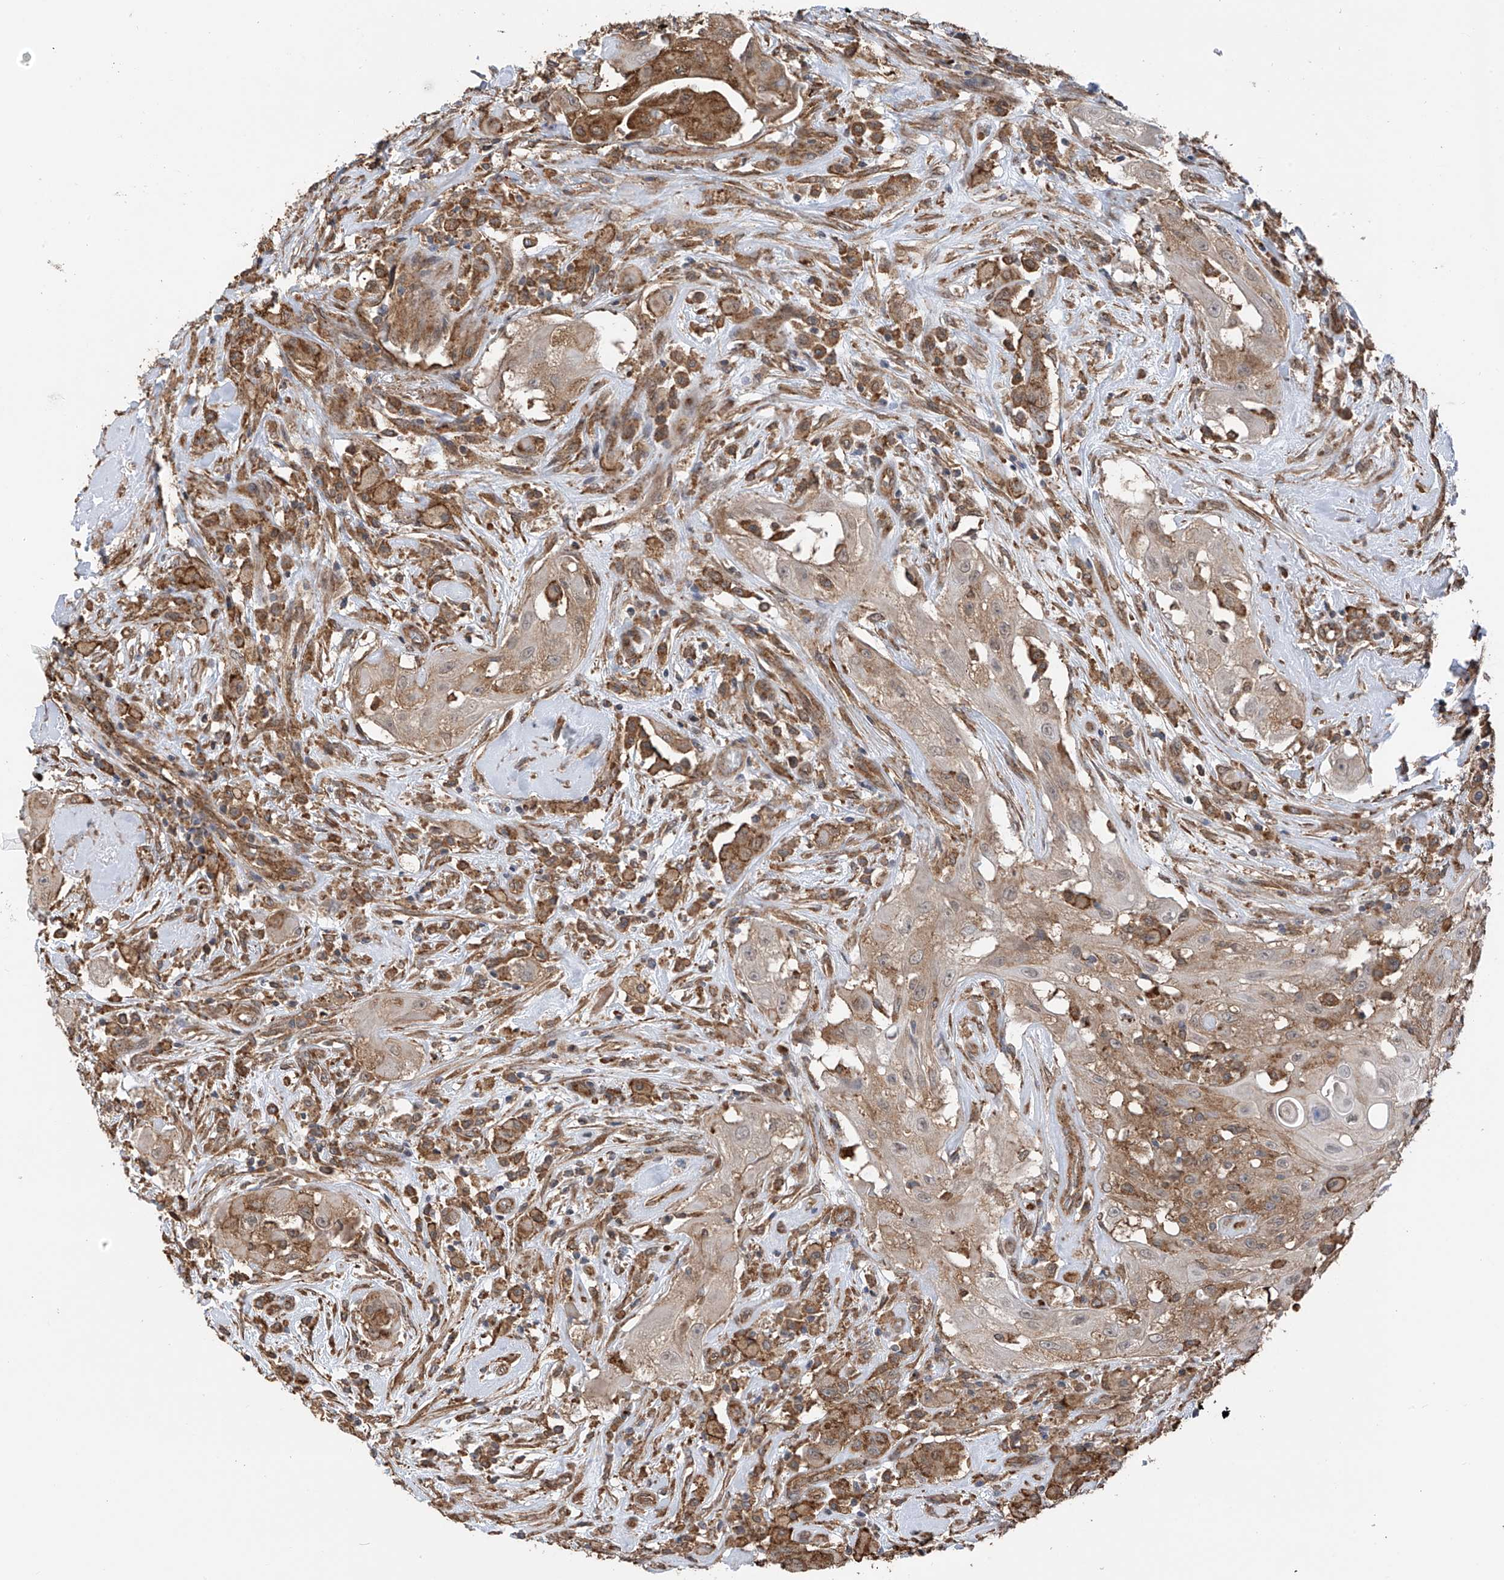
{"staining": {"intensity": "moderate", "quantity": "25%-75%", "location": "cytoplasmic/membranous"}, "tissue": "thyroid cancer", "cell_type": "Tumor cells", "image_type": "cancer", "snomed": [{"axis": "morphology", "description": "Papillary adenocarcinoma, NOS"}, {"axis": "topography", "description": "Thyroid gland"}], "caption": "The micrograph demonstrates immunohistochemical staining of thyroid papillary adenocarcinoma. There is moderate cytoplasmic/membranous expression is present in approximately 25%-75% of tumor cells.", "gene": "ZNF189", "patient": {"sex": "female", "age": 59}}